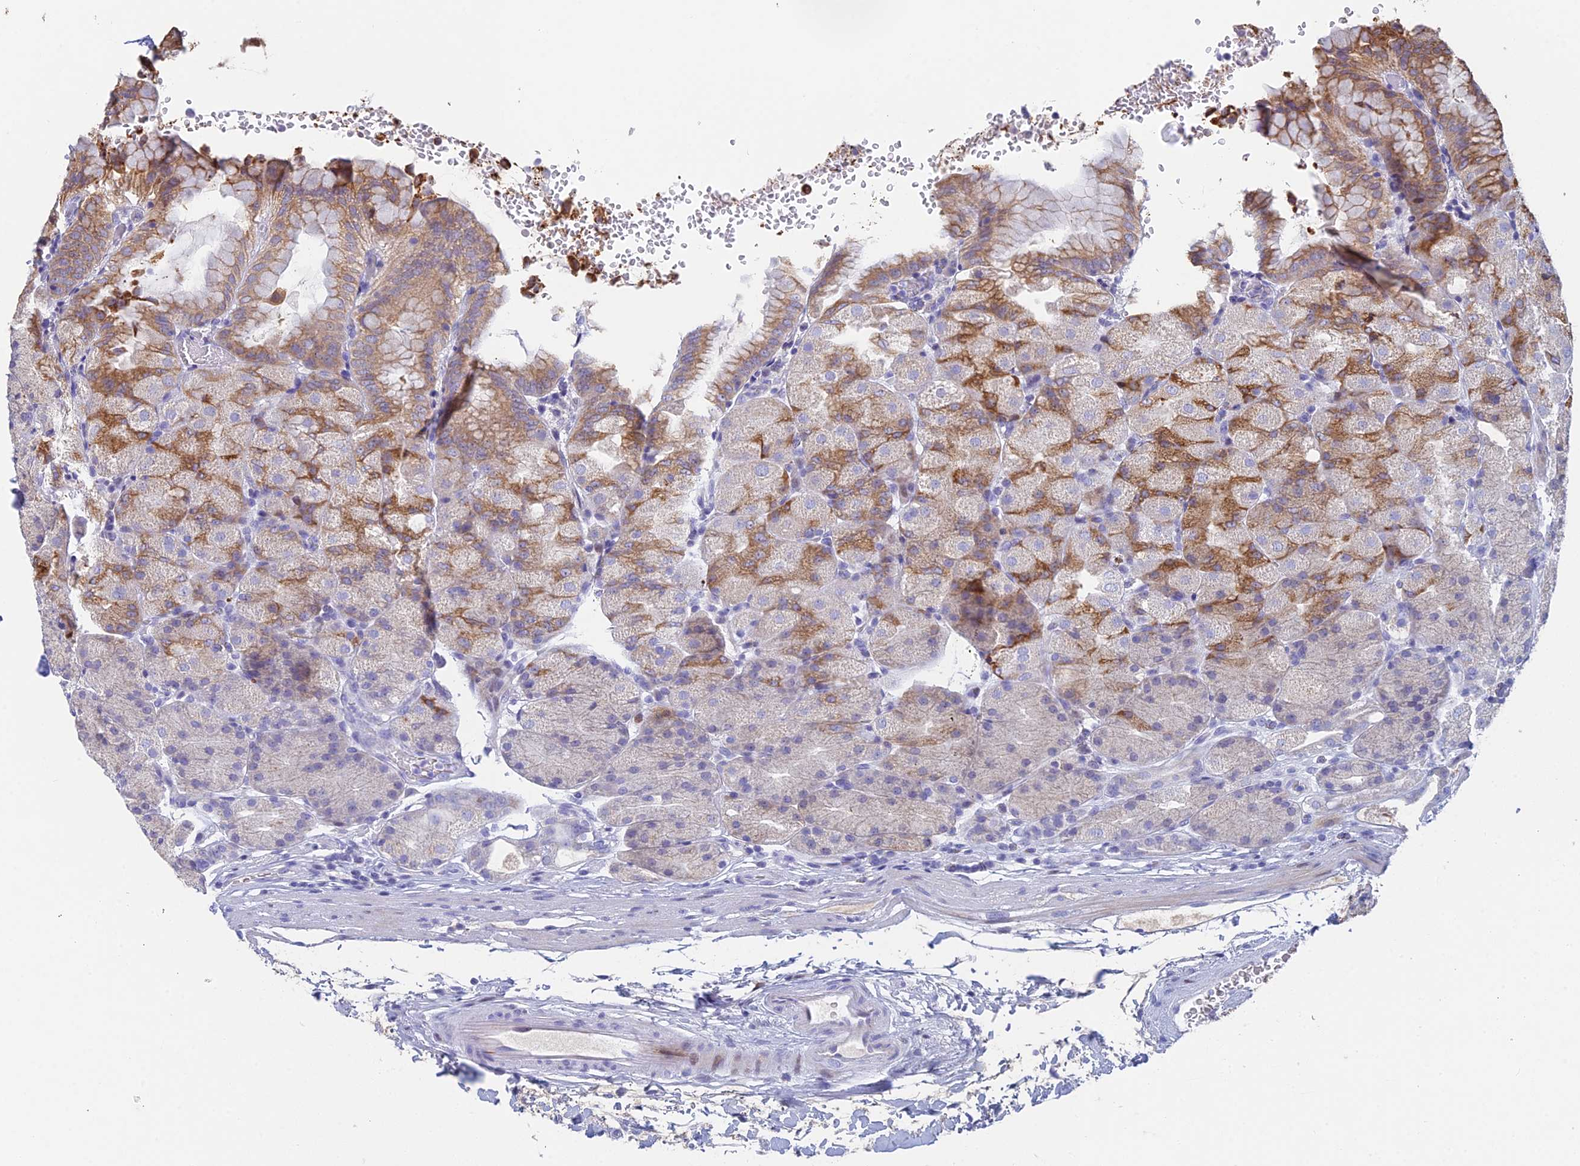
{"staining": {"intensity": "strong", "quantity": "25%-75%", "location": "cytoplasmic/membranous"}, "tissue": "stomach", "cell_type": "Glandular cells", "image_type": "normal", "snomed": [{"axis": "morphology", "description": "Normal tissue, NOS"}, {"axis": "topography", "description": "Stomach, upper"}, {"axis": "topography", "description": "Stomach, lower"}], "caption": "IHC of unremarkable human stomach displays high levels of strong cytoplasmic/membranous positivity in about 25%-75% of glandular cells.", "gene": "REXO5", "patient": {"sex": "male", "age": 62}}